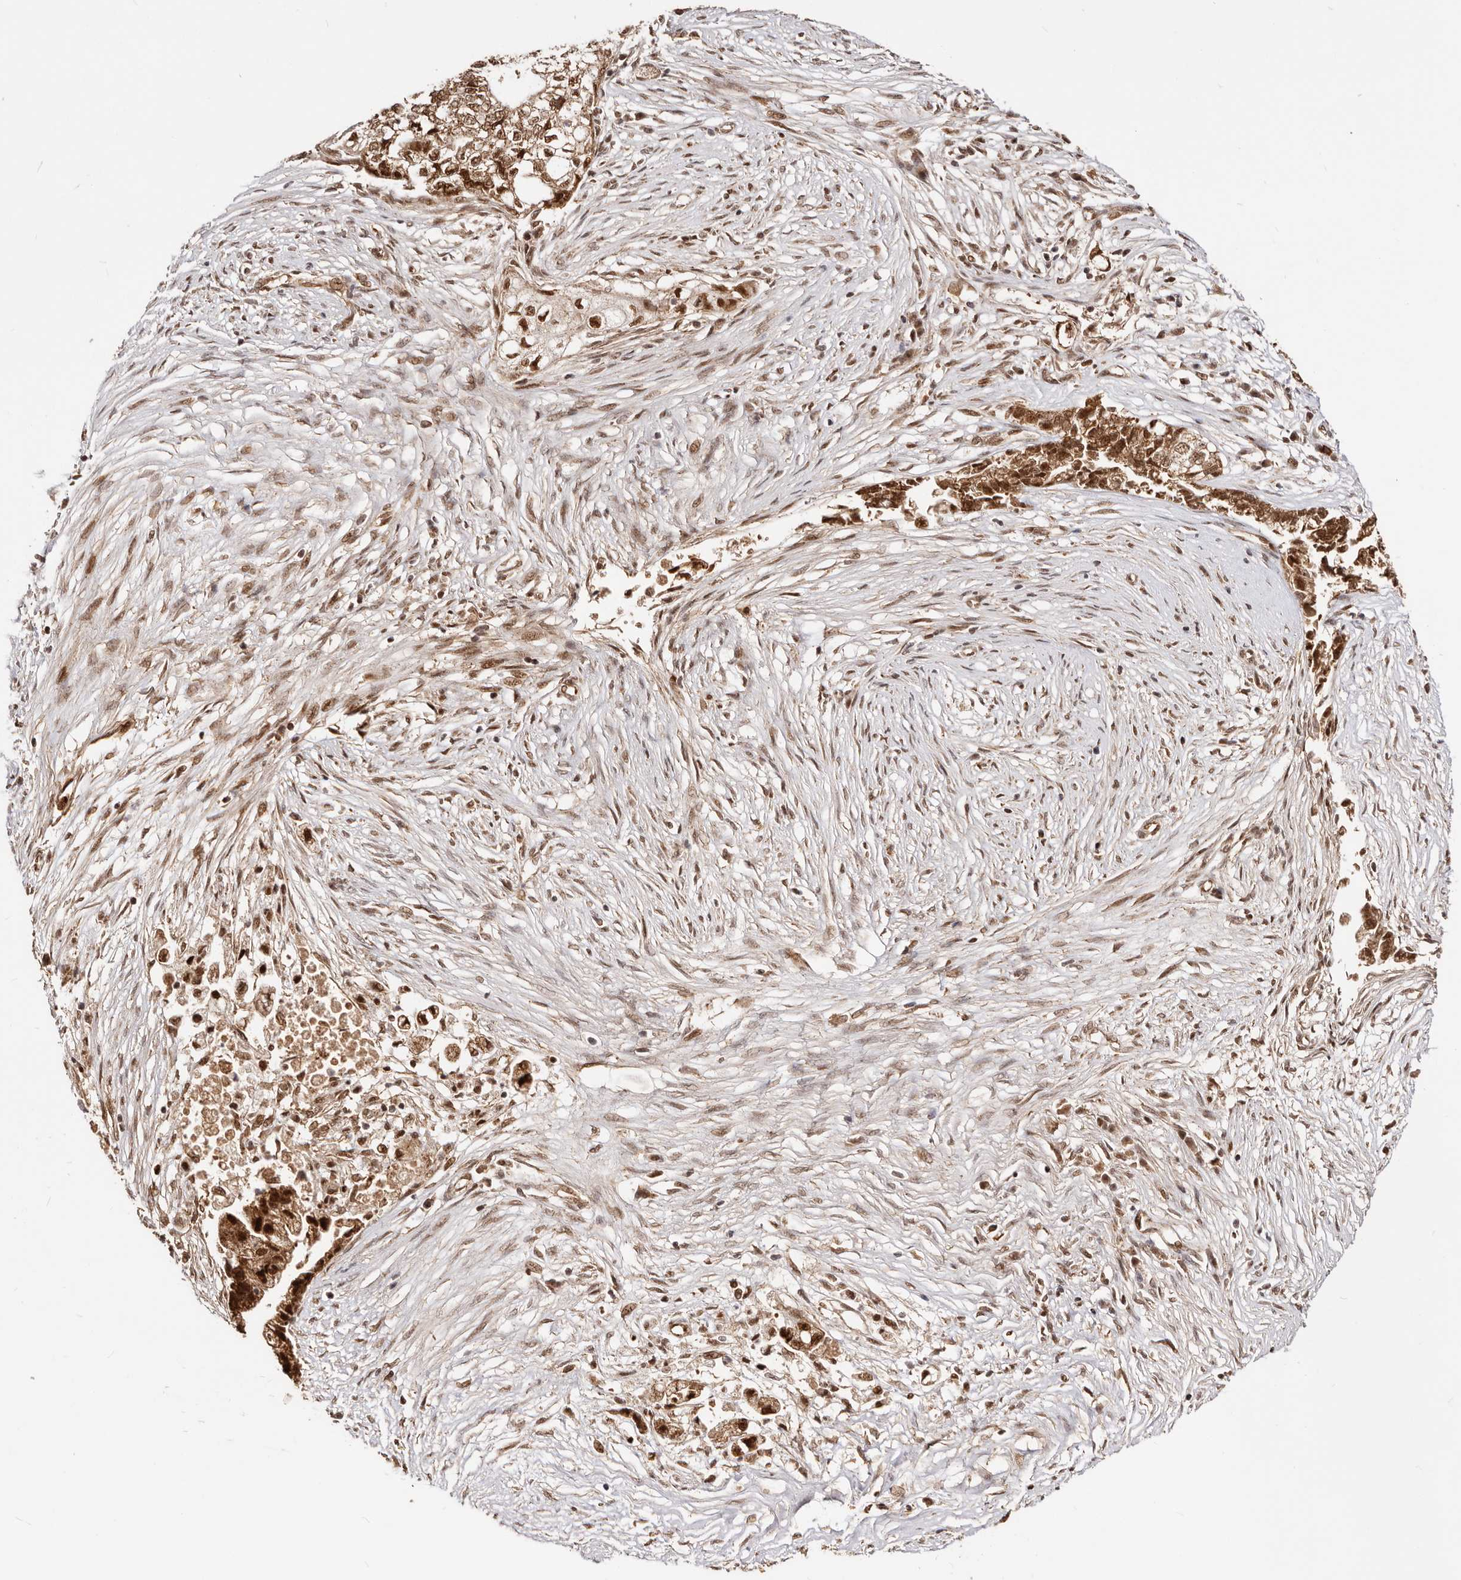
{"staining": {"intensity": "strong", "quantity": ">75%", "location": "cytoplasmic/membranous,nuclear"}, "tissue": "pancreatic cancer", "cell_type": "Tumor cells", "image_type": "cancer", "snomed": [{"axis": "morphology", "description": "Adenocarcinoma, NOS"}, {"axis": "topography", "description": "Pancreas"}], "caption": "The micrograph displays a brown stain indicating the presence of a protein in the cytoplasmic/membranous and nuclear of tumor cells in pancreatic cancer (adenocarcinoma). The staining was performed using DAB to visualize the protein expression in brown, while the nuclei were stained in blue with hematoxylin (Magnification: 20x).", "gene": "SEC14L1", "patient": {"sex": "male", "age": 72}}